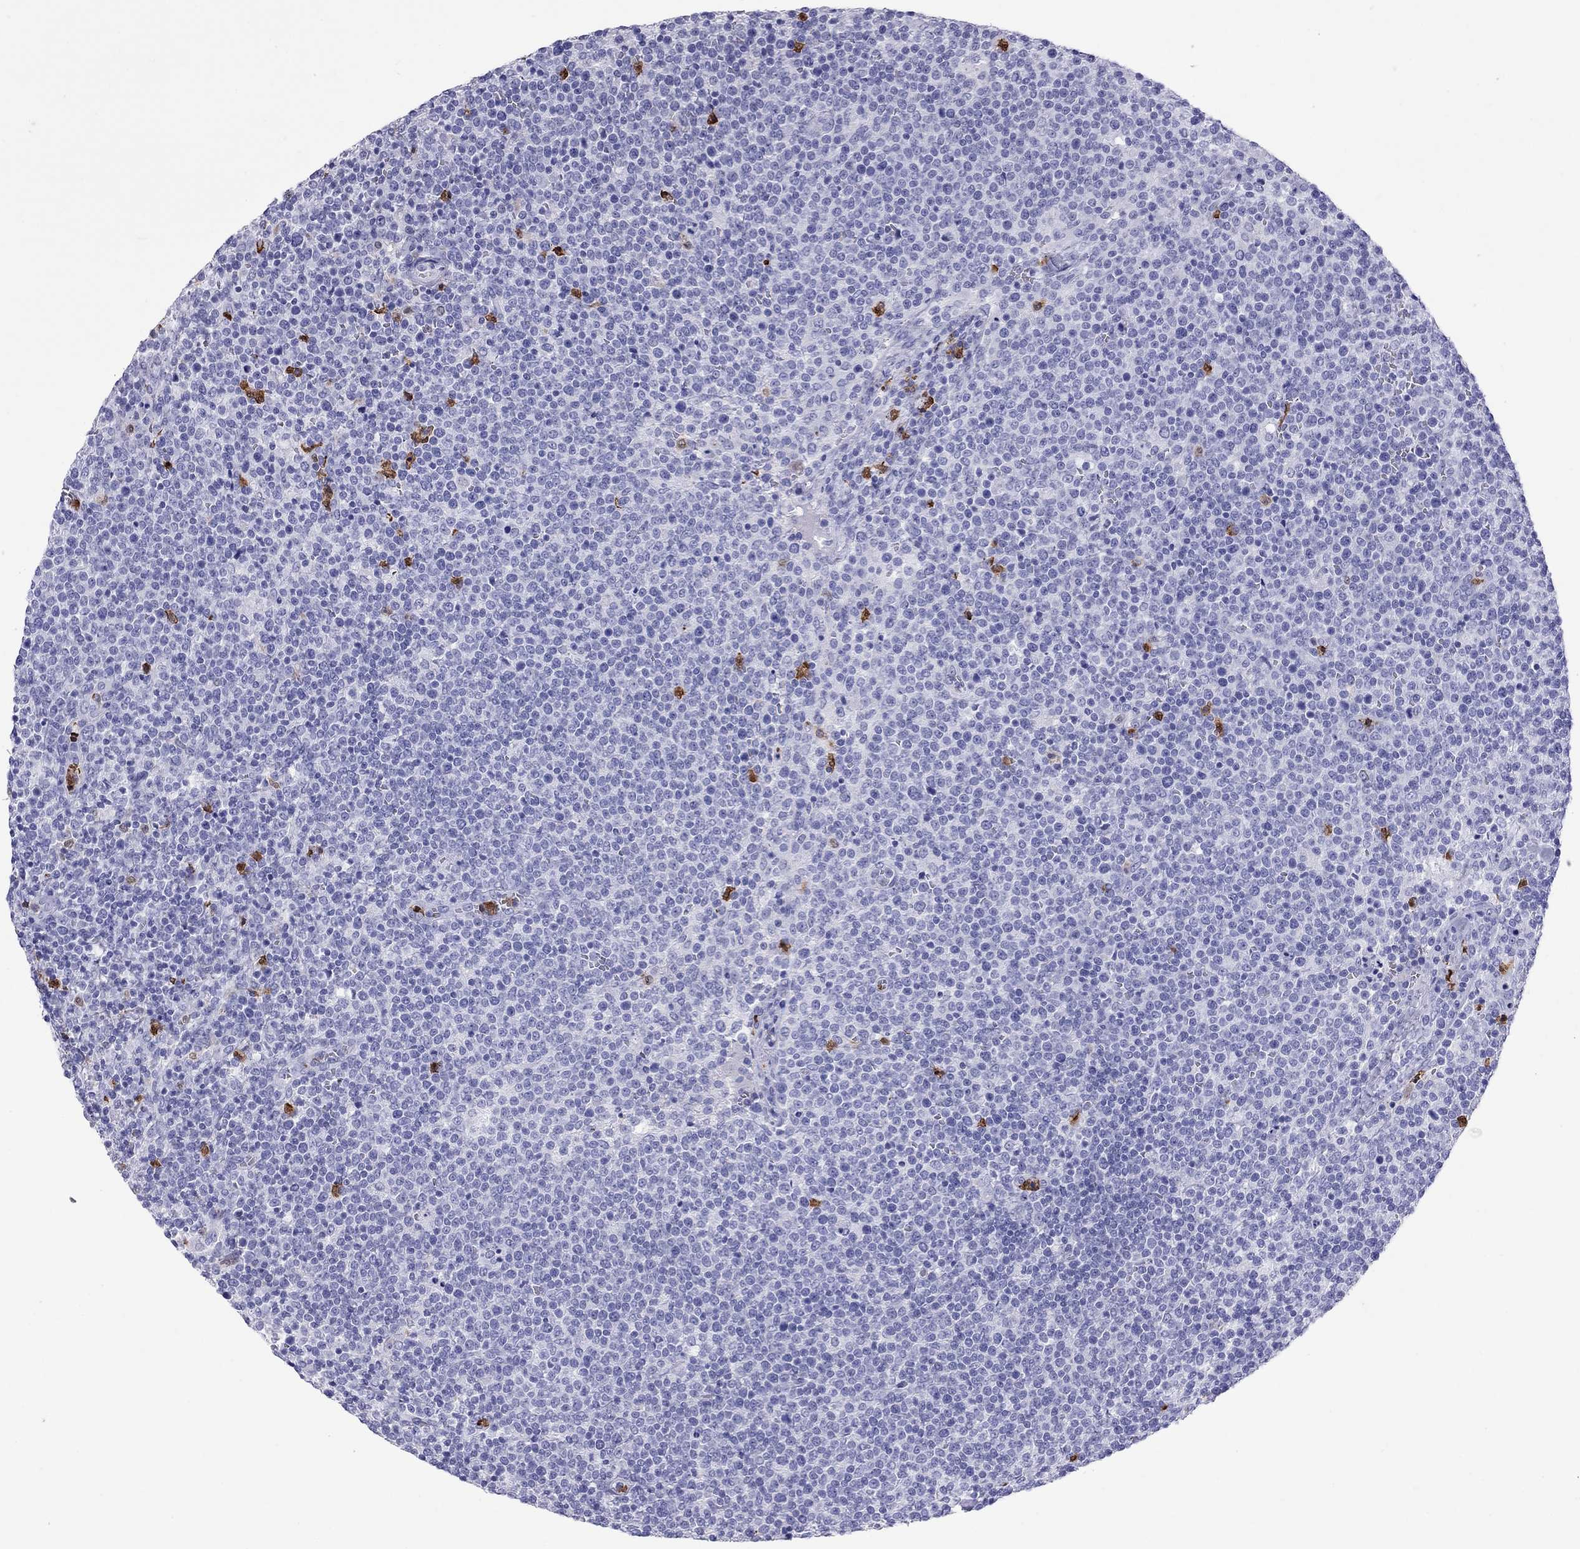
{"staining": {"intensity": "negative", "quantity": "none", "location": "none"}, "tissue": "lymphoma", "cell_type": "Tumor cells", "image_type": "cancer", "snomed": [{"axis": "morphology", "description": "Malignant lymphoma, non-Hodgkin's type, High grade"}, {"axis": "topography", "description": "Lymph node"}], "caption": "Tumor cells are negative for brown protein staining in lymphoma.", "gene": "SLAMF1", "patient": {"sex": "male", "age": 61}}